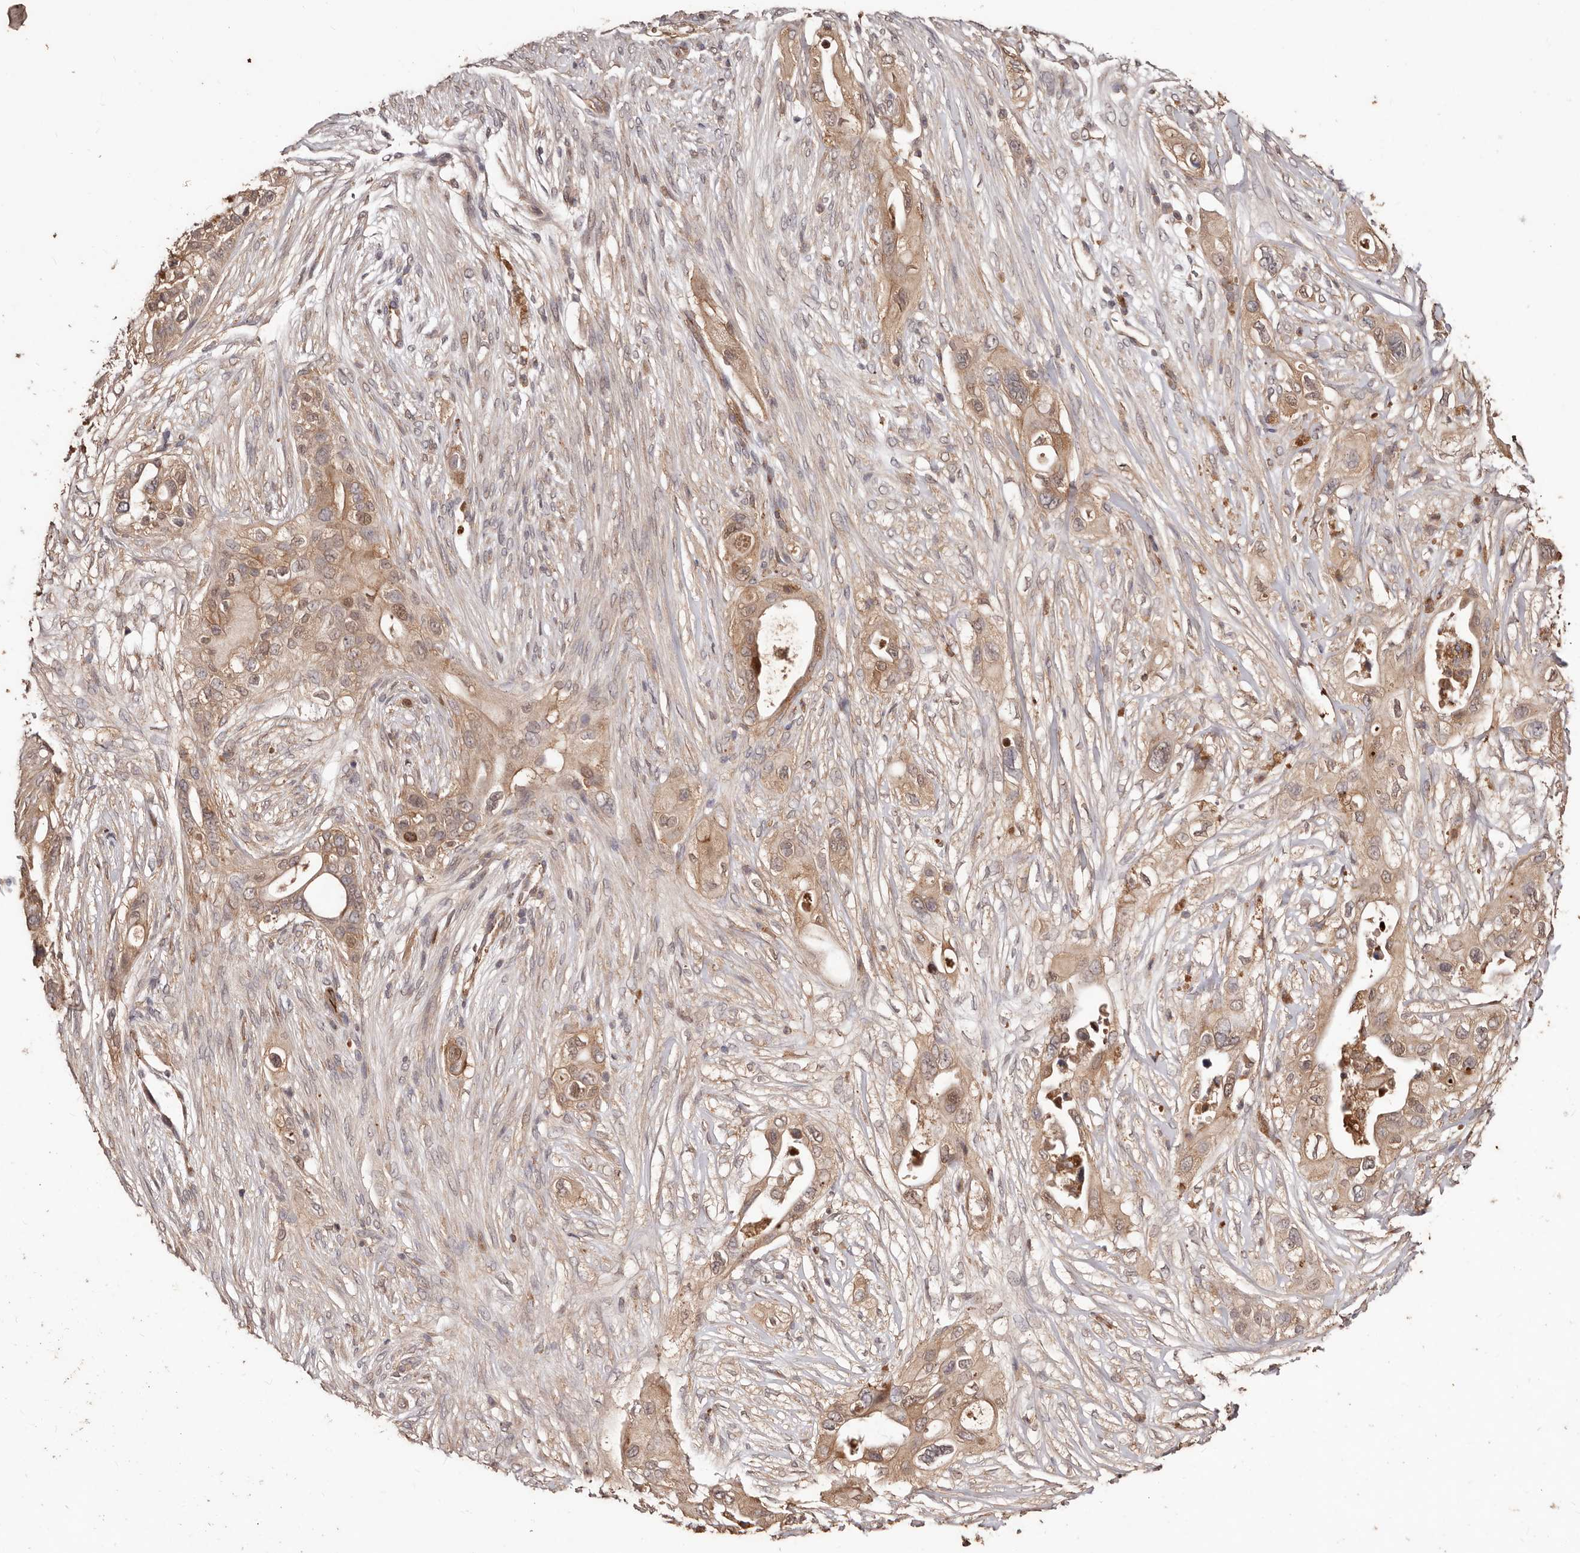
{"staining": {"intensity": "moderate", "quantity": ">75%", "location": "cytoplasmic/membranous"}, "tissue": "pancreatic cancer", "cell_type": "Tumor cells", "image_type": "cancer", "snomed": [{"axis": "morphology", "description": "Adenocarcinoma, NOS"}, {"axis": "topography", "description": "Pancreas"}], "caption": "Tumor cells demonstrate moderate cytoplasmic/membranous expression in about >75% of cells in pancreatic adenocarcinoma.", "gene": "CCL14", "patient": {"sex": "male", "age": 53}}